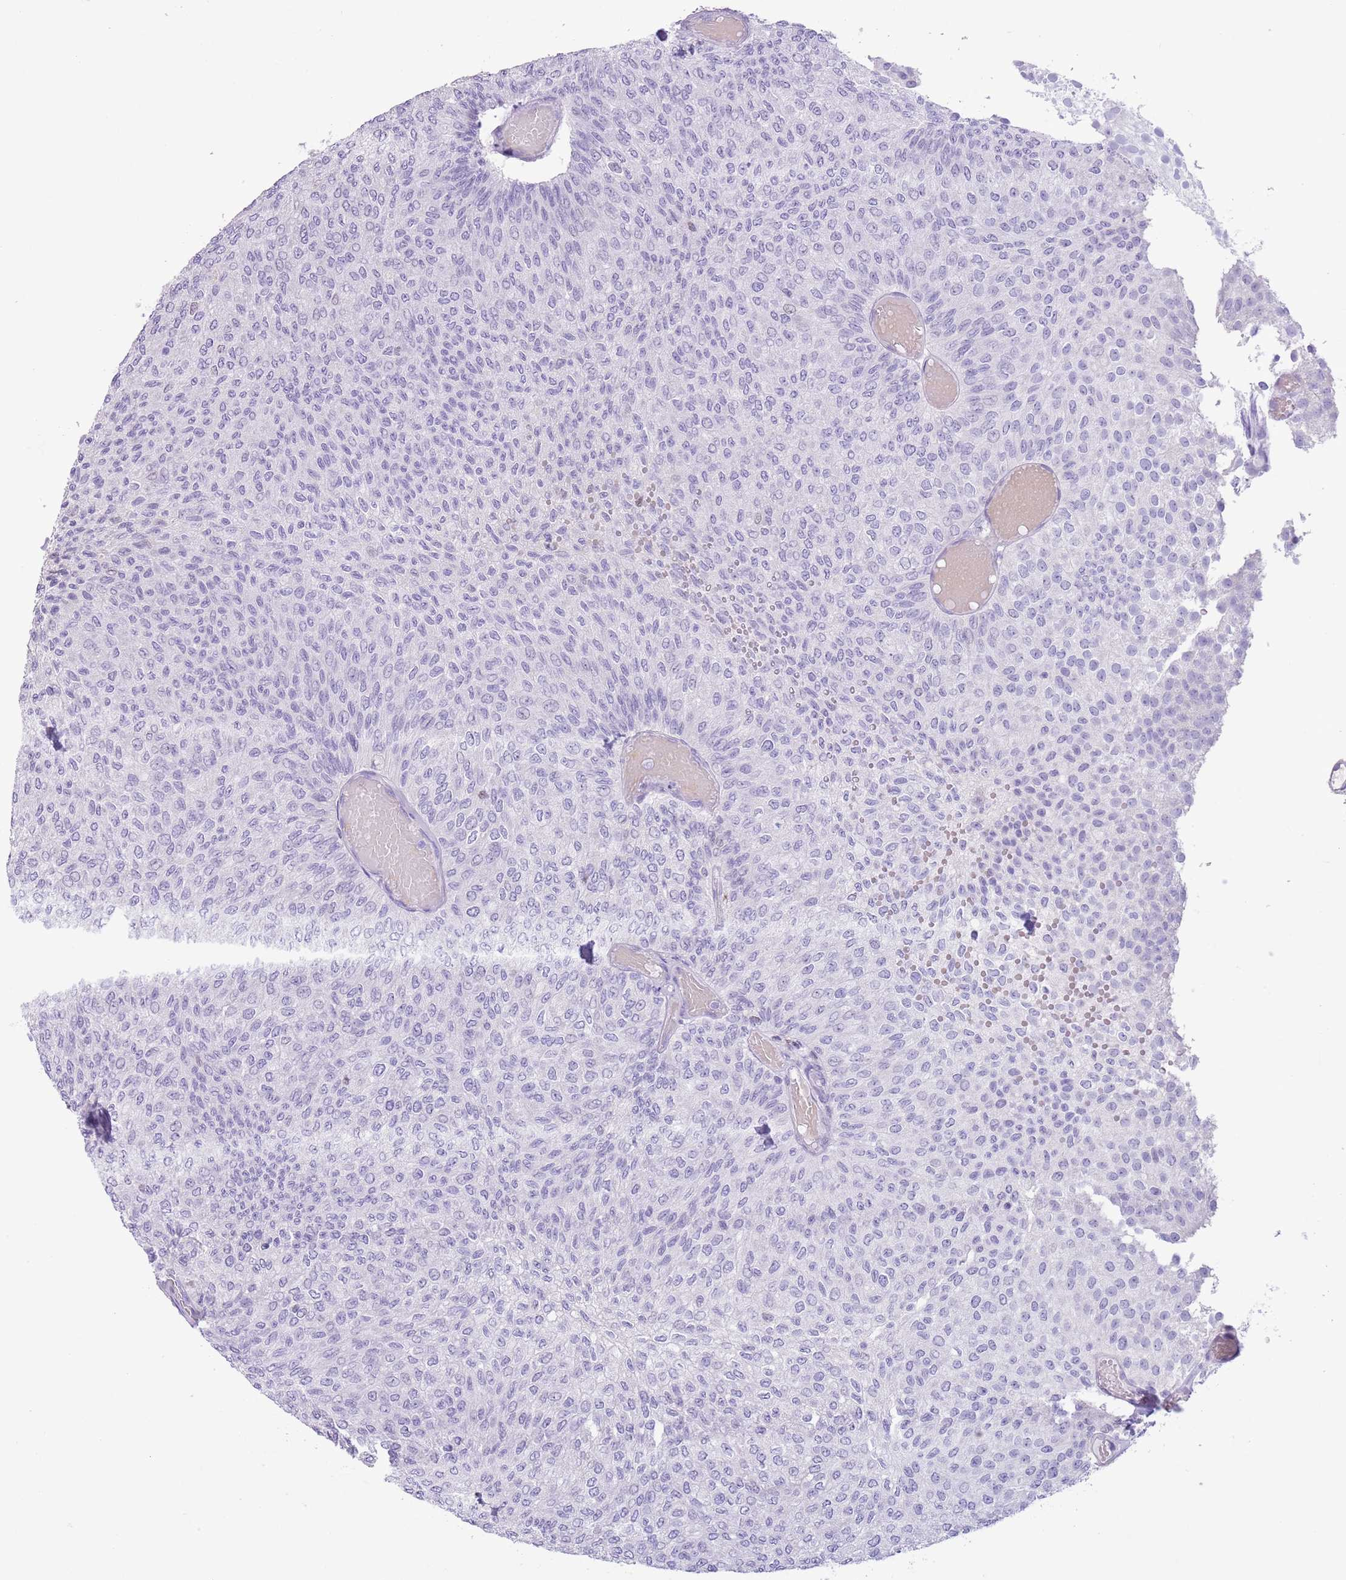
{"staining": {"intensity": "negative", "quantity": "none", "location": "none"}, "tissue": "urothelial cancer", "cell_type": "Tumor cells", "image_type": "cancer", "snomed": [{"axis": "morphology", "description": "Urothelial carcinoma, Low grade"}, {"axis": "topography", "description": "Urinary bladder"}], "caption": "The immunohistochemistry (IHC) micrograph has no significant expression in tumor cells of urothelial carcinoma (low-grade) tissue.", "gene": "SLC7A14", "patient": {"sex": "male", "age": 78}}